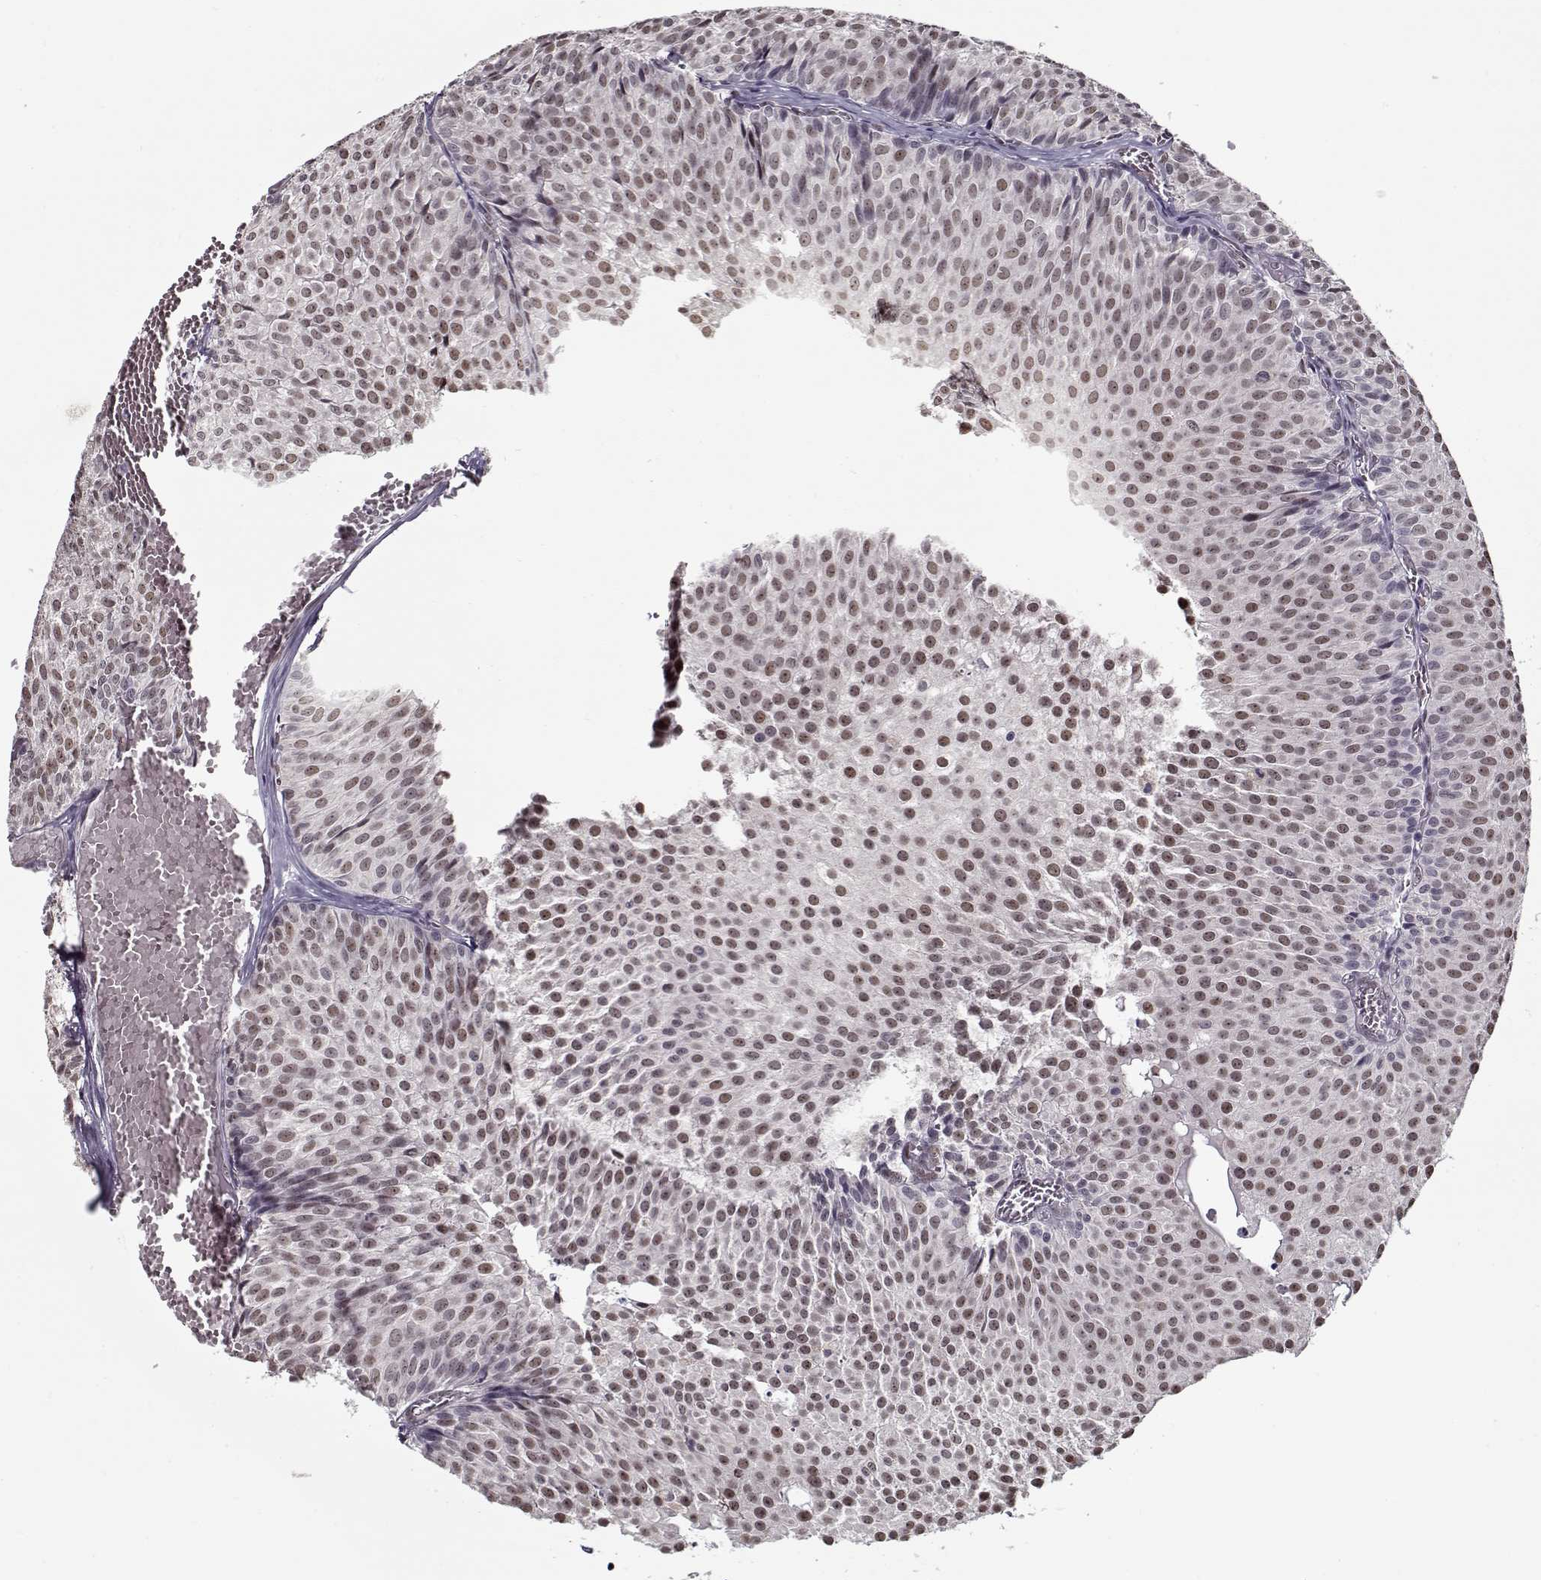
{"staining": {"intensity": "weak", "quantity": ">75%", "location": "nuclear"}, "tissue": "urothelial cancer", "cell_type": "Tumor cells", "image_type": "cancer", "snomed": [{"axis": "morphology", "description": "Urothelial carcinoma, Low grade"}, {"axis": "topography", "description": "Urinary bladder"}], "caption": "Human urothelial cancer stained with a protein marker reveals weak staining in tumor cells.", "gene": "PRMT8", "patient": {"sex": "male", "age": 63}}